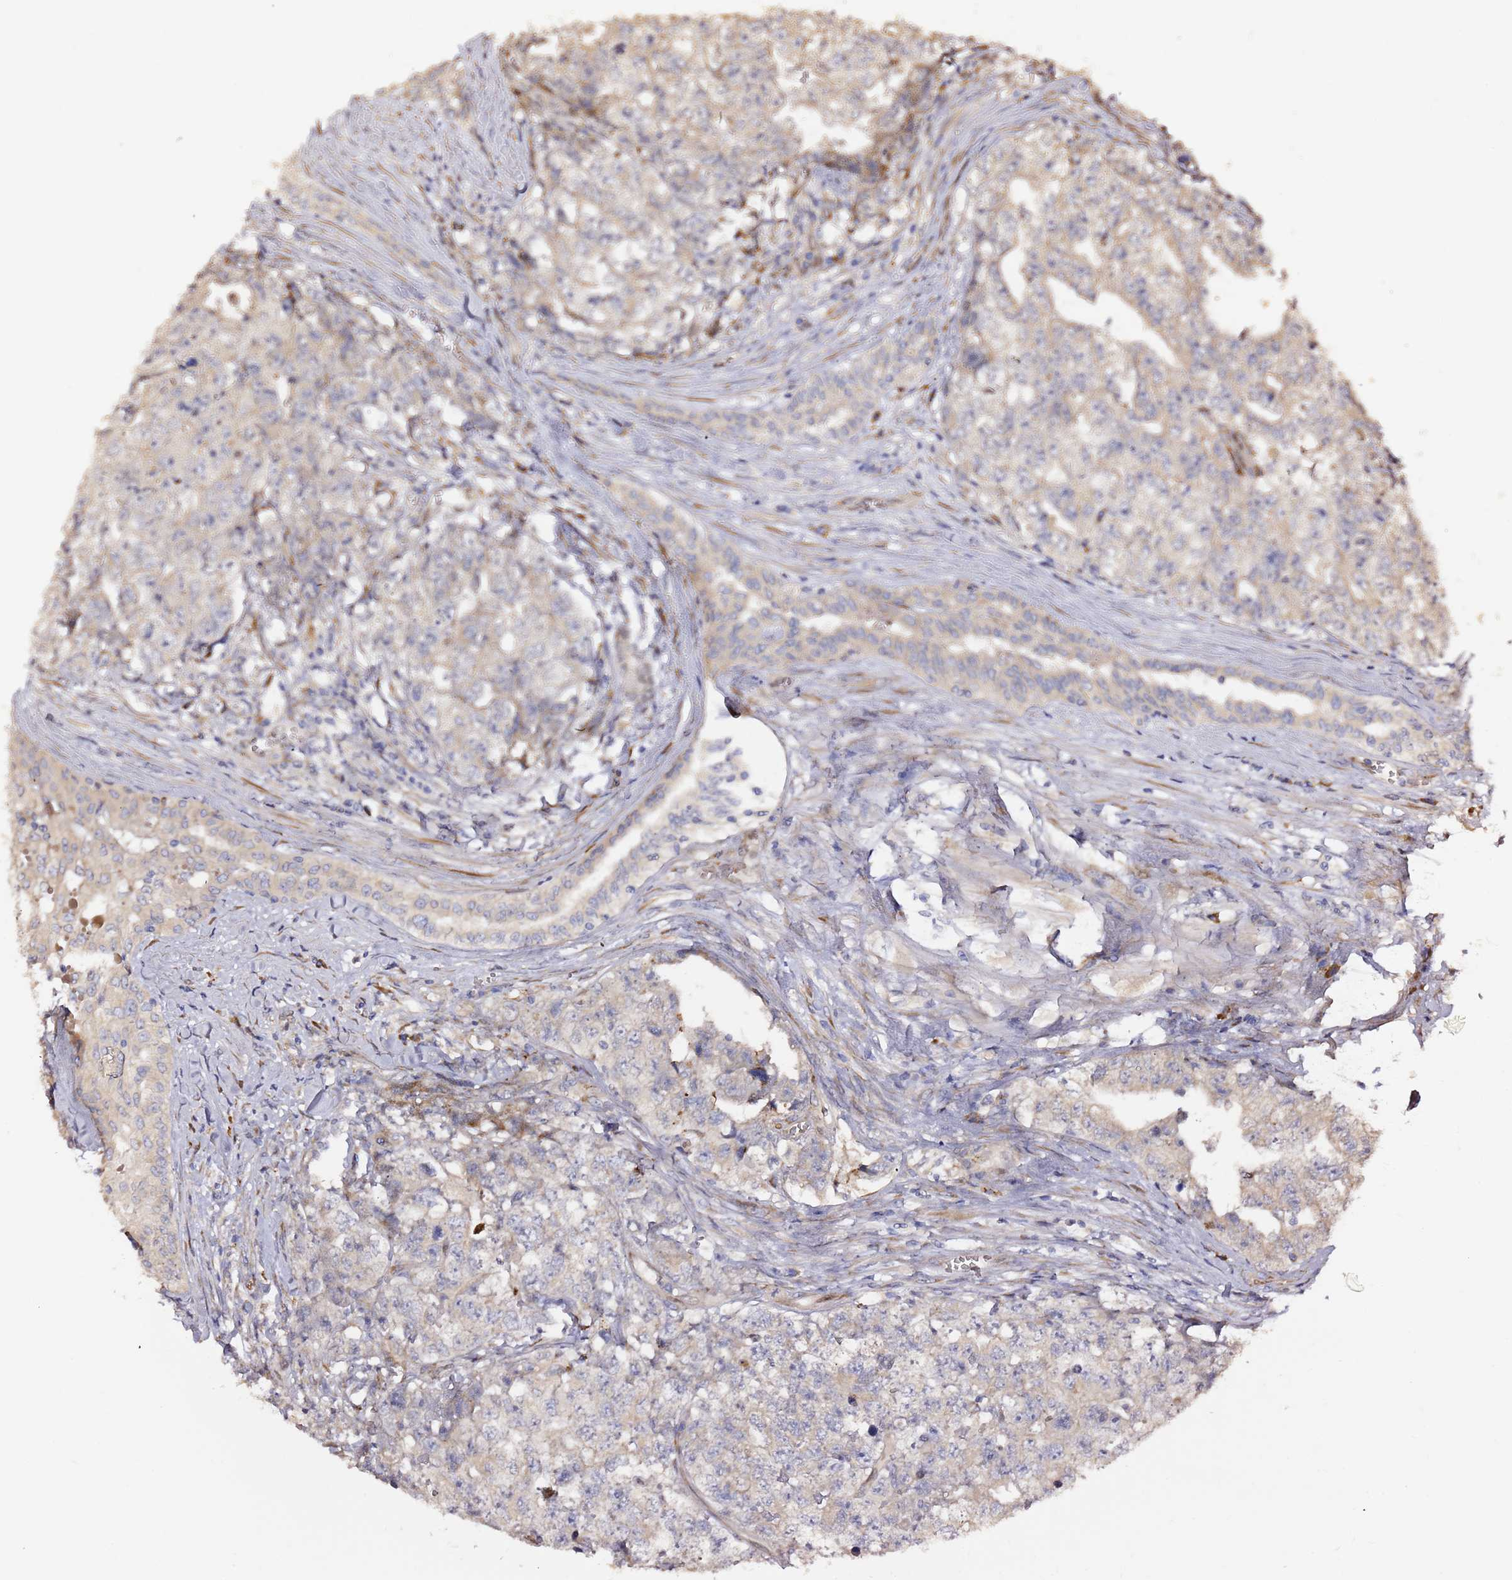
{"staining": {"intensity": "negative", "quantity": "none", "location": "none"}, "tissue": "testis cancer", "cell_type": "Tumor cells", "image_type": "cancer", "snomed": [{"axis": "morphology", "description": "Carcinoma, Embryonal, NOS"}, {"axis": "topography", "description": "Testis"}], "caption": "This is an IHC photomicrograph of testis embryonal carcinoma. There is no staining in tumor cells.", "gene": "HSD17B7", "patient": {"sex": "male", "age": 31}}